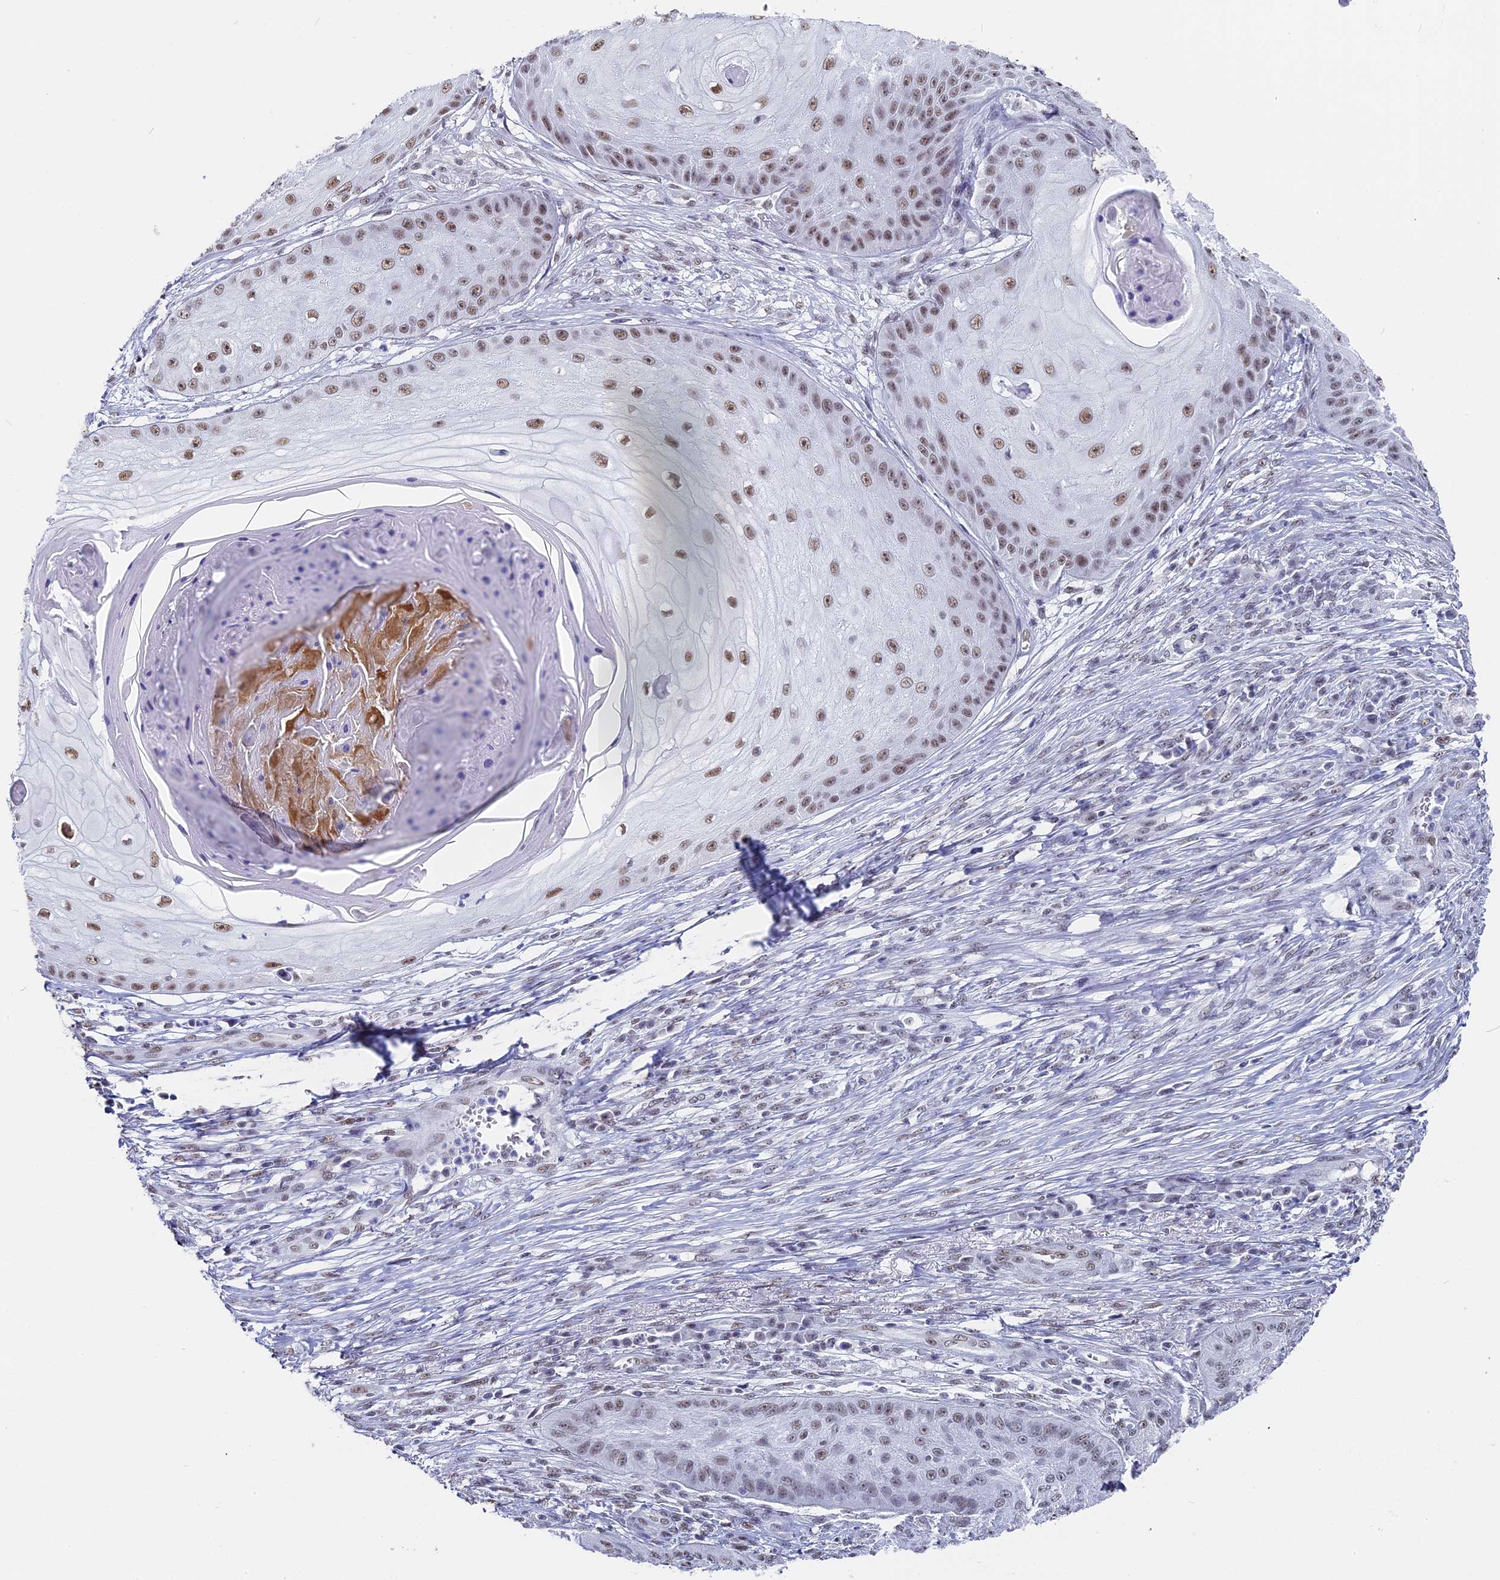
{"staining": {"intensity": "moderate", "quantity": ">75%", "location": "nuclear"}, "tissue": "skin cancer", "cell_type": "Tumor cells", "image_type": "cancer", "snomed": [{"axis": "morphology", "description": "Squamous cell carcinoma, NOS"}, {"axis": "topography", "description": "Skin"}], "caption": "Skin cancer stained for a protein (brown) exhibits moderate nuclear positive positivity in about >75% of tumor cells.", "gene": "CD2BP2", "patient": {"sex": "male", "age": 70}}